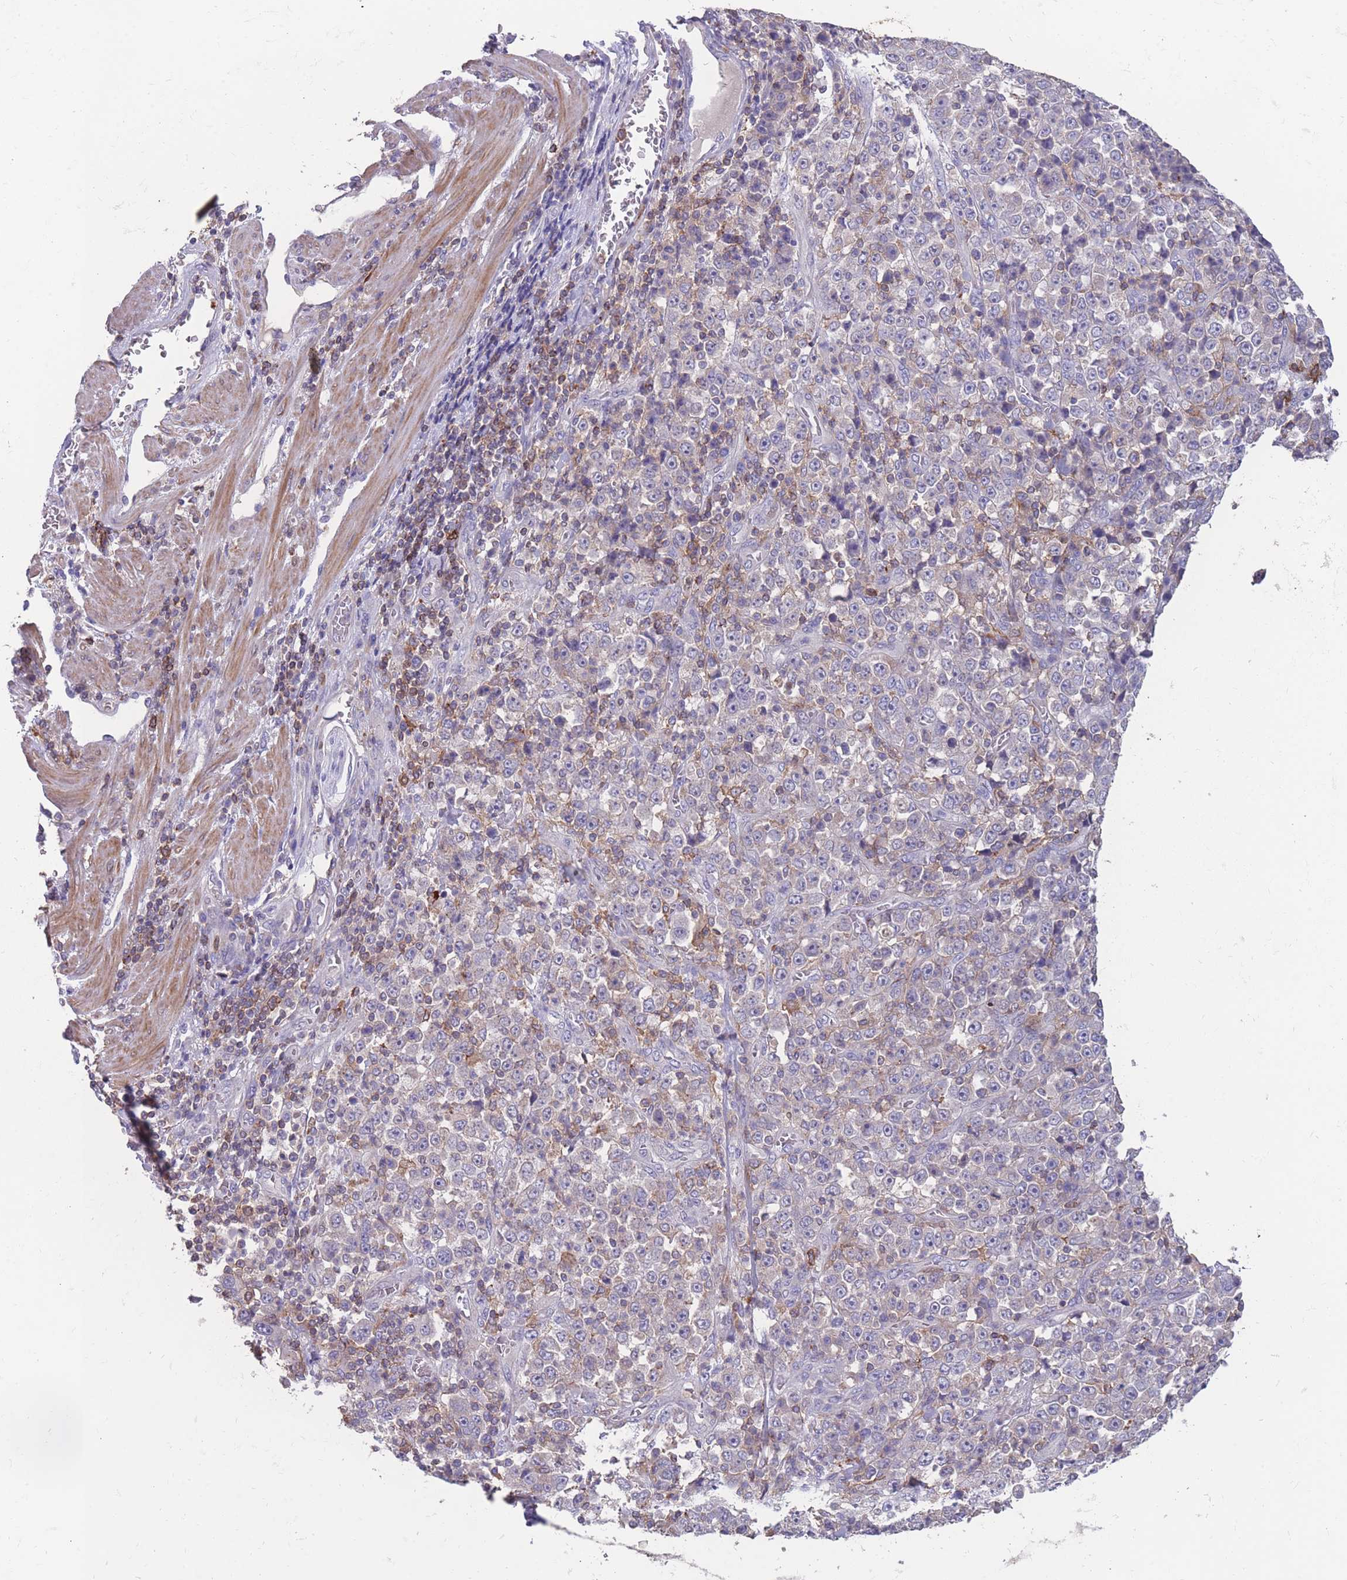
{"staining": {"intensity": "negative", "quantity": "none", "location": "none"}, "tissue": "stomach cancer", "cell_type": "Tumor cells", "image_type": "cancer", "snomed": [{"axis": "morphology", "description": "Normal tissue, NOS"}, {"axis": "morphology", "description": "Adenocarcinoma, NOS"}, {"axis": "topography", "description": "Stomach, upper"}, {"axis": "topography", "description": "Stomach"}], "caption": "The image exhibits no significant positivity in tumor cells of stomach adenocarcinoma. (Immunohistochemistry, brightfield microscopy, high magnification).", "gene": "CD33", "patient": {"sex": "male", "age": 59}}